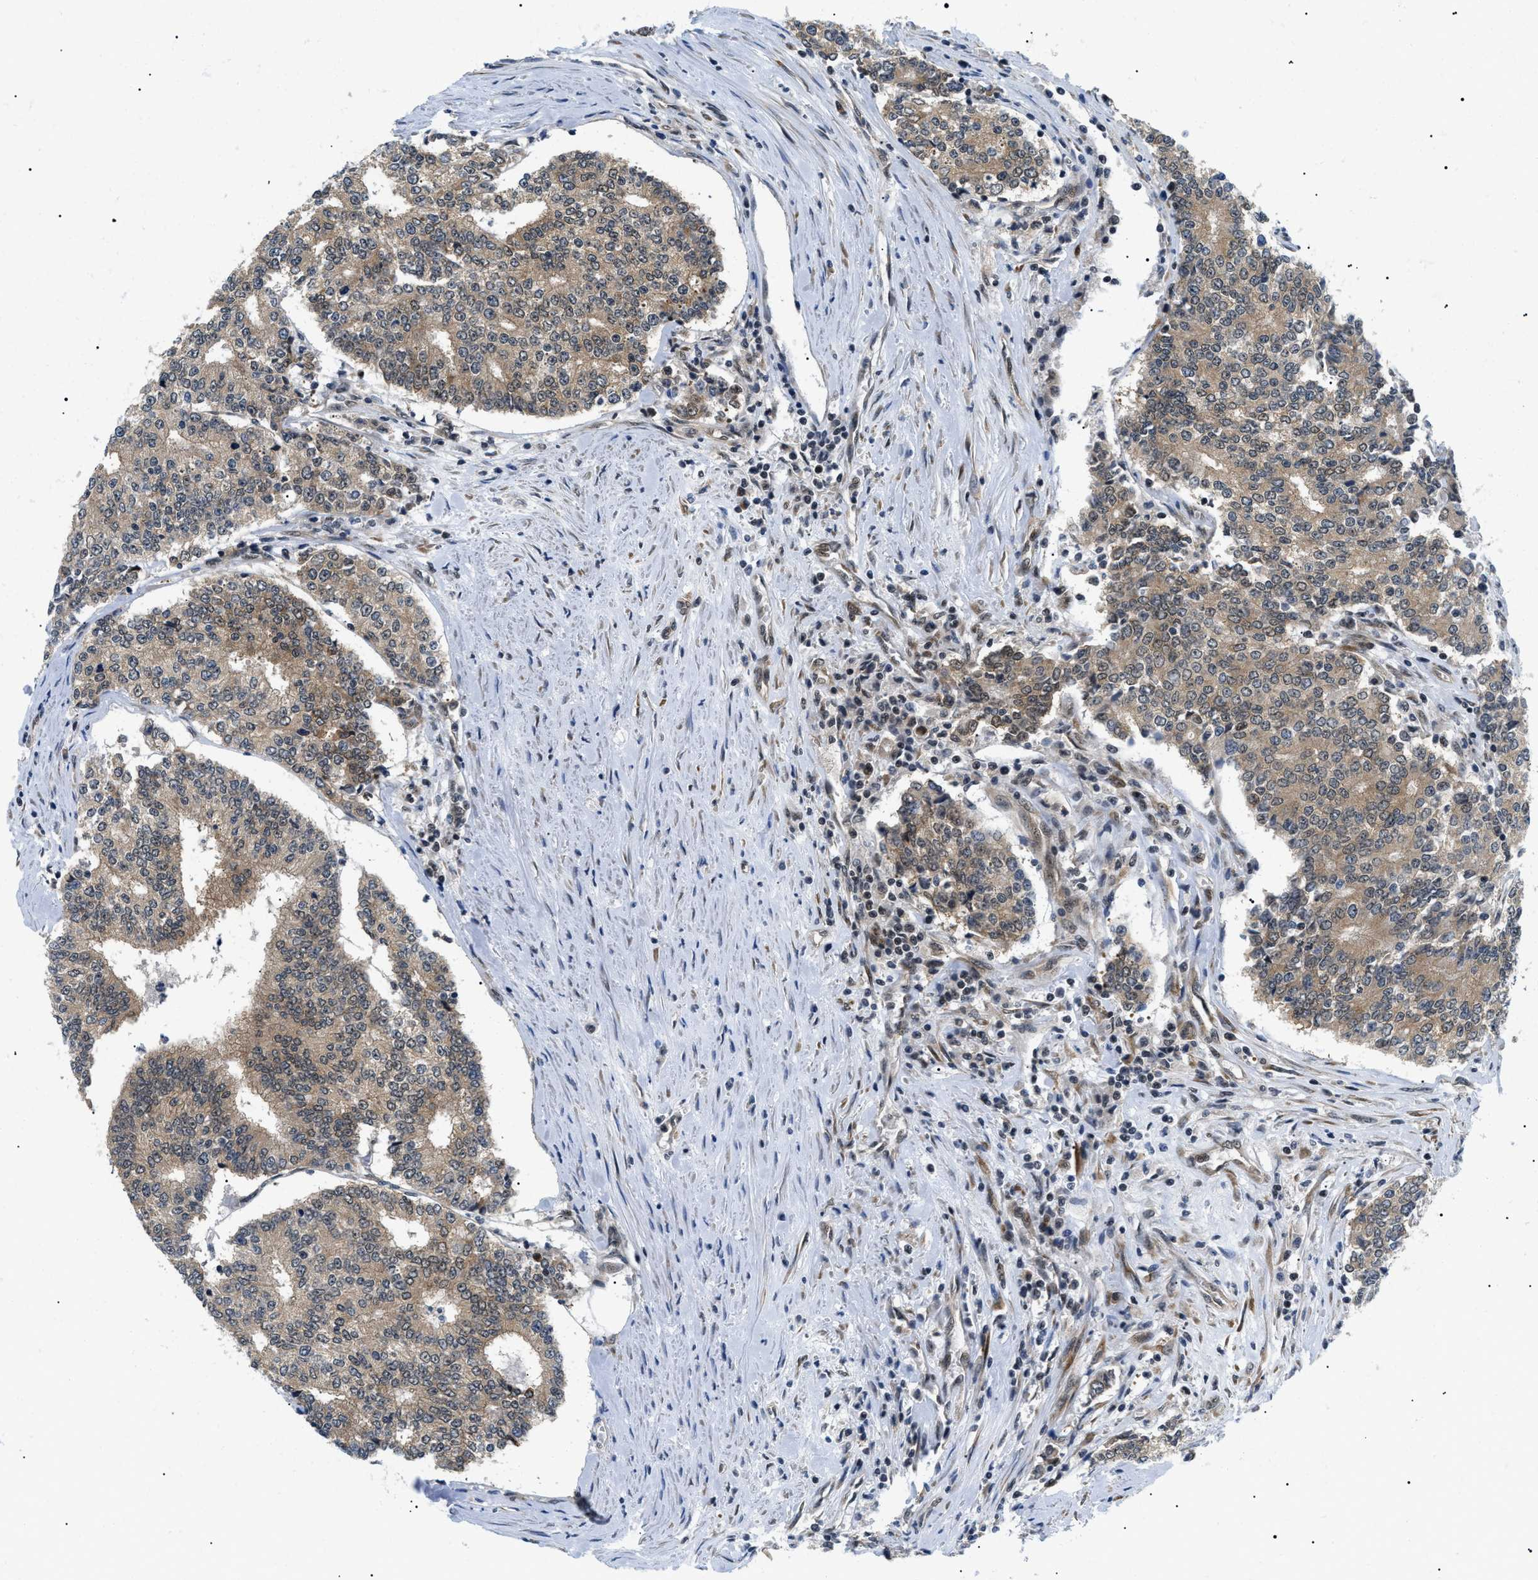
{"staining": {"intensity": "moderate", "quantity": ">75%", "location": "cytoplasmic/membranous,nuclear"}, "tissue": "prostate cancer", "cell_type": "Tumor cells", "image_type": "cancer", "snomed": [{"axis": "morphology", "description": "Normal tissue, NOS"}, {"axis": "morphology", "description": "Adenocarcinoma, High grade"}, {"axis": "topography", "description": "Prostate"}, {"axis": "topography", "description": "Seminal veicle"}], "caption": "High-grade adenocarcinoma (prostate) stained with immunohistochemistry (IHC) shows moderate cytoplasmic/membranous and nuclear expression in about >75% of tumor cells. (DAB = brown stain, brightfield microscopy at high magnification).", "gene": "CWC25", "patient": {"sex": "male", "age": 55}}